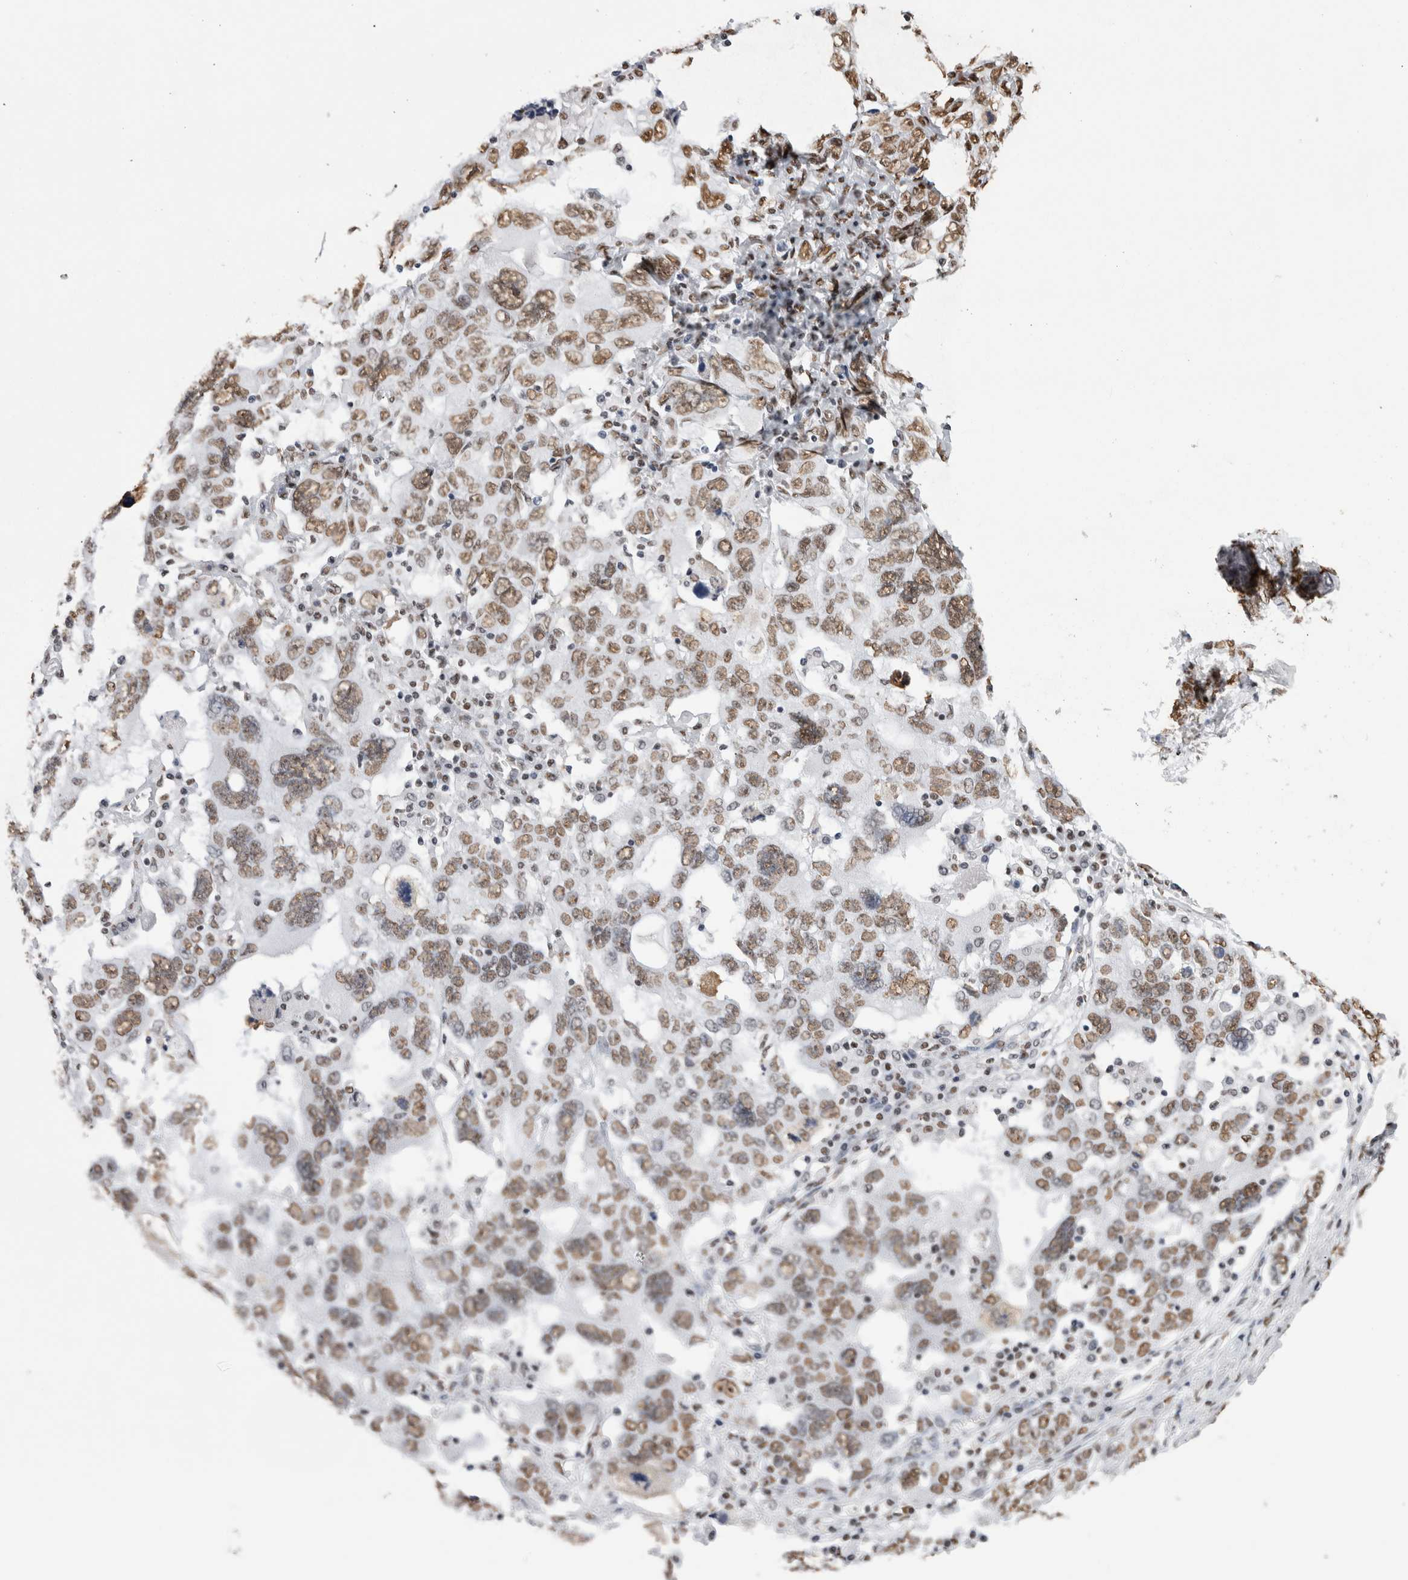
{"staining": {"intensity": "moderate", "quantity": ">75%", "location": "nuclear"}, "tissue": "ovarian cancer", "cell_type": "Tumor cells", "image_type": "cancer", "snomed": [{"axis": "morphology", "description": "Carcinoma, endometroid"}, {"axis": "topography", "description": "Ovary"}], "caption": "DAB immunohistochemical staining of ovarian cancer (endometroid carcinoma) displays moderate nuclear protein positivity in about >75% of tumor cells.", "gene": "ALPK3", "patient": {"sex": "female", "age": 62}}